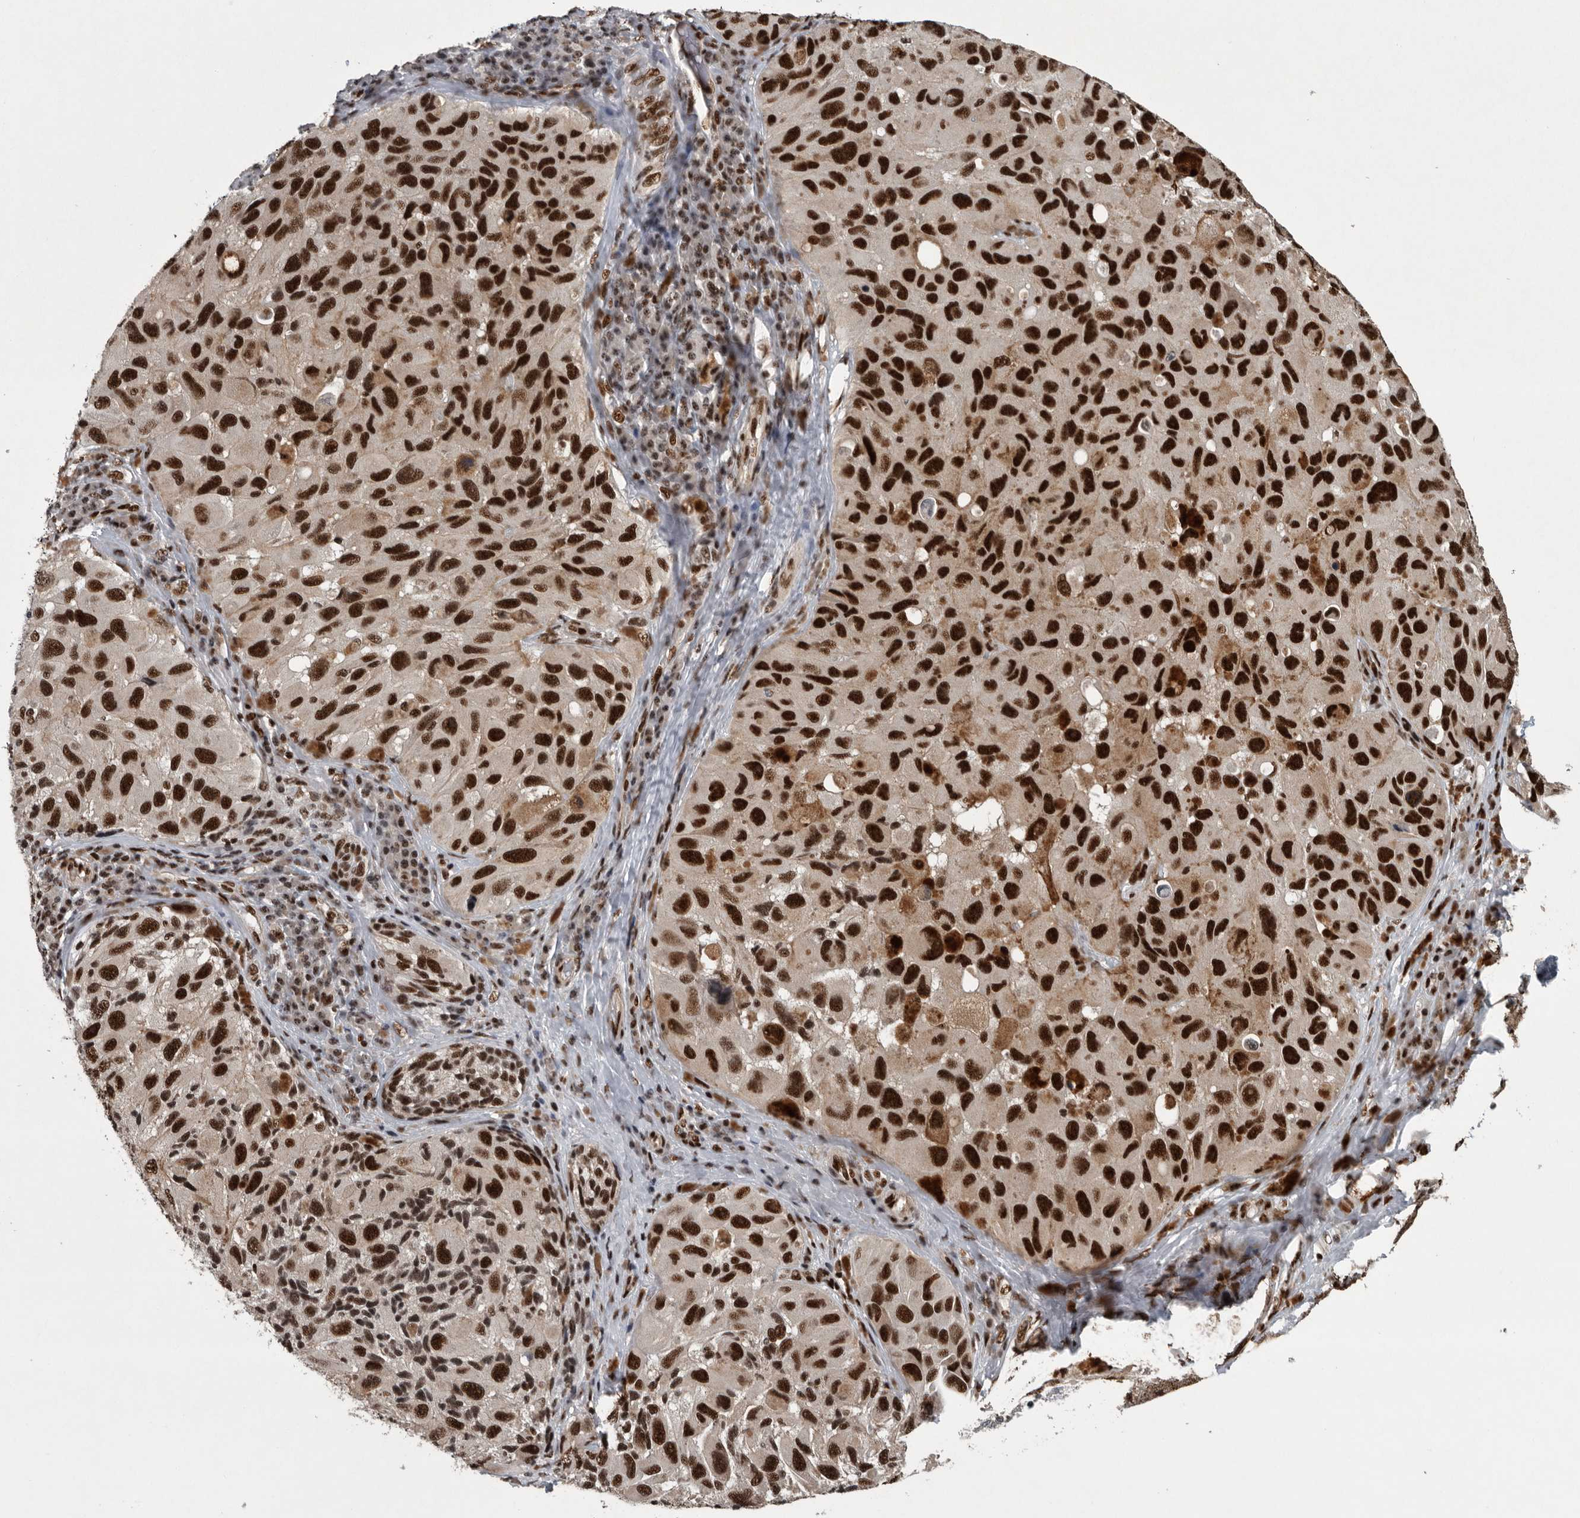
{"staining": {"intensity": "strong", "quantity": ">75%", "location": "nuclear"}, "tissue": "melanoma", "cell_type": "Tumor cells", "image_type": "cancer", "snomed": [{"axis": "morphology", "description": "Malignant melanoma, NOS"}, {"axis": "topography", "description": "Skin"}], "caption": "There is high levels of strong nuclear expression in tumor cells of melanoma, as demonstrated by immunohistochemical staining (brown color).", "gene": "SENP7", "patient": {"sex": "female", "age": 73}}